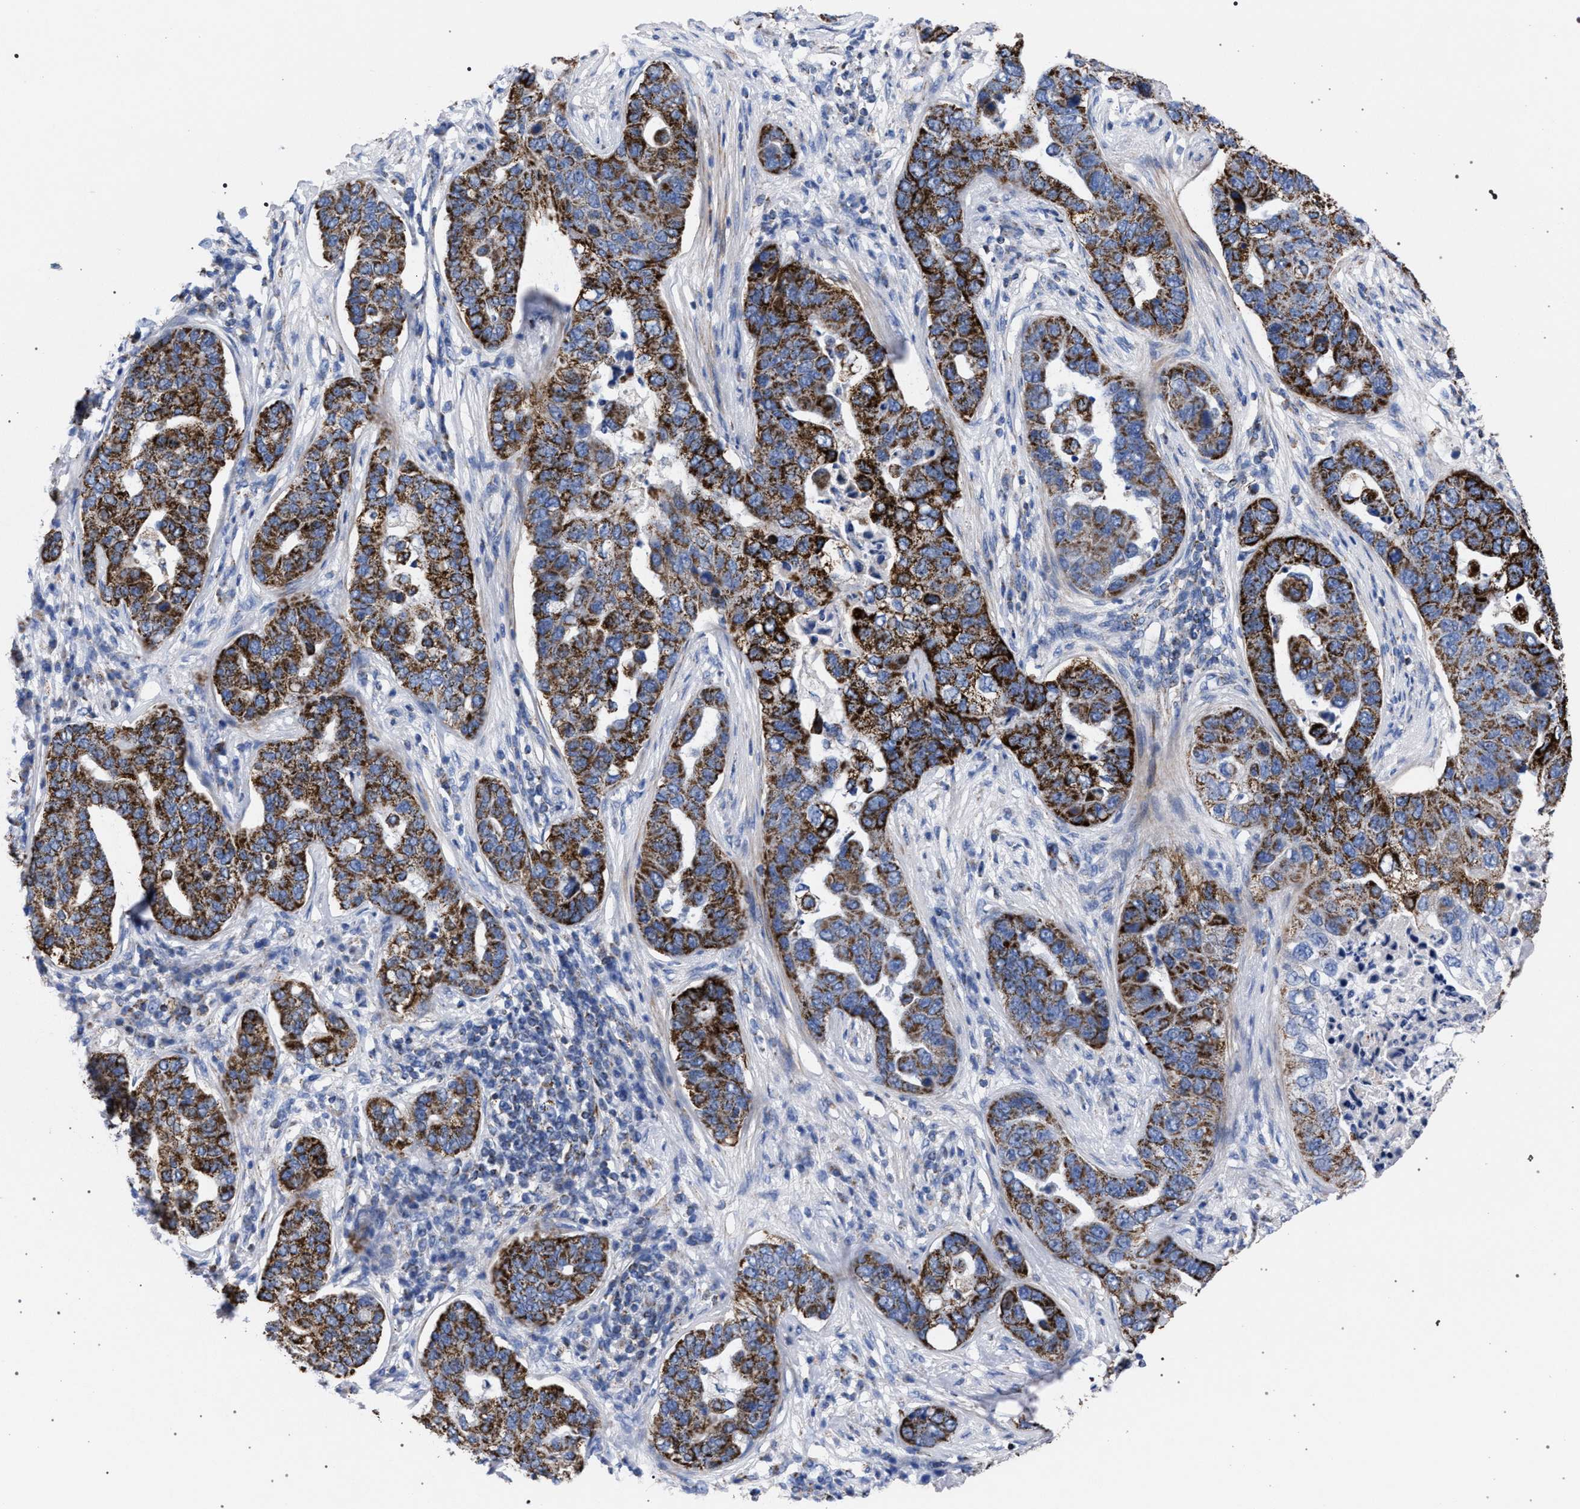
{"staining": {"intensity": "strong", "quantity": ">75%", "location": "cytoplasmic/membranous"}, "tissue": "pancreatic cancer", "cell_type": "Tumor cells", "image_type": "cancer", "snomed": [{"axis": "morphology", "description": "Adenocarcinoma, NOS"}, {"axis": "topography", "description": "Pancreas"}], "caption": "Pancreatic adenocarcinoma stained for a protein (brown) demonstrates strong cytoplasmic/membranous positive positivity in about >75% of tumor cells.", "gene": "ACADS", "patient": {"sex": "female", "age": 61}}